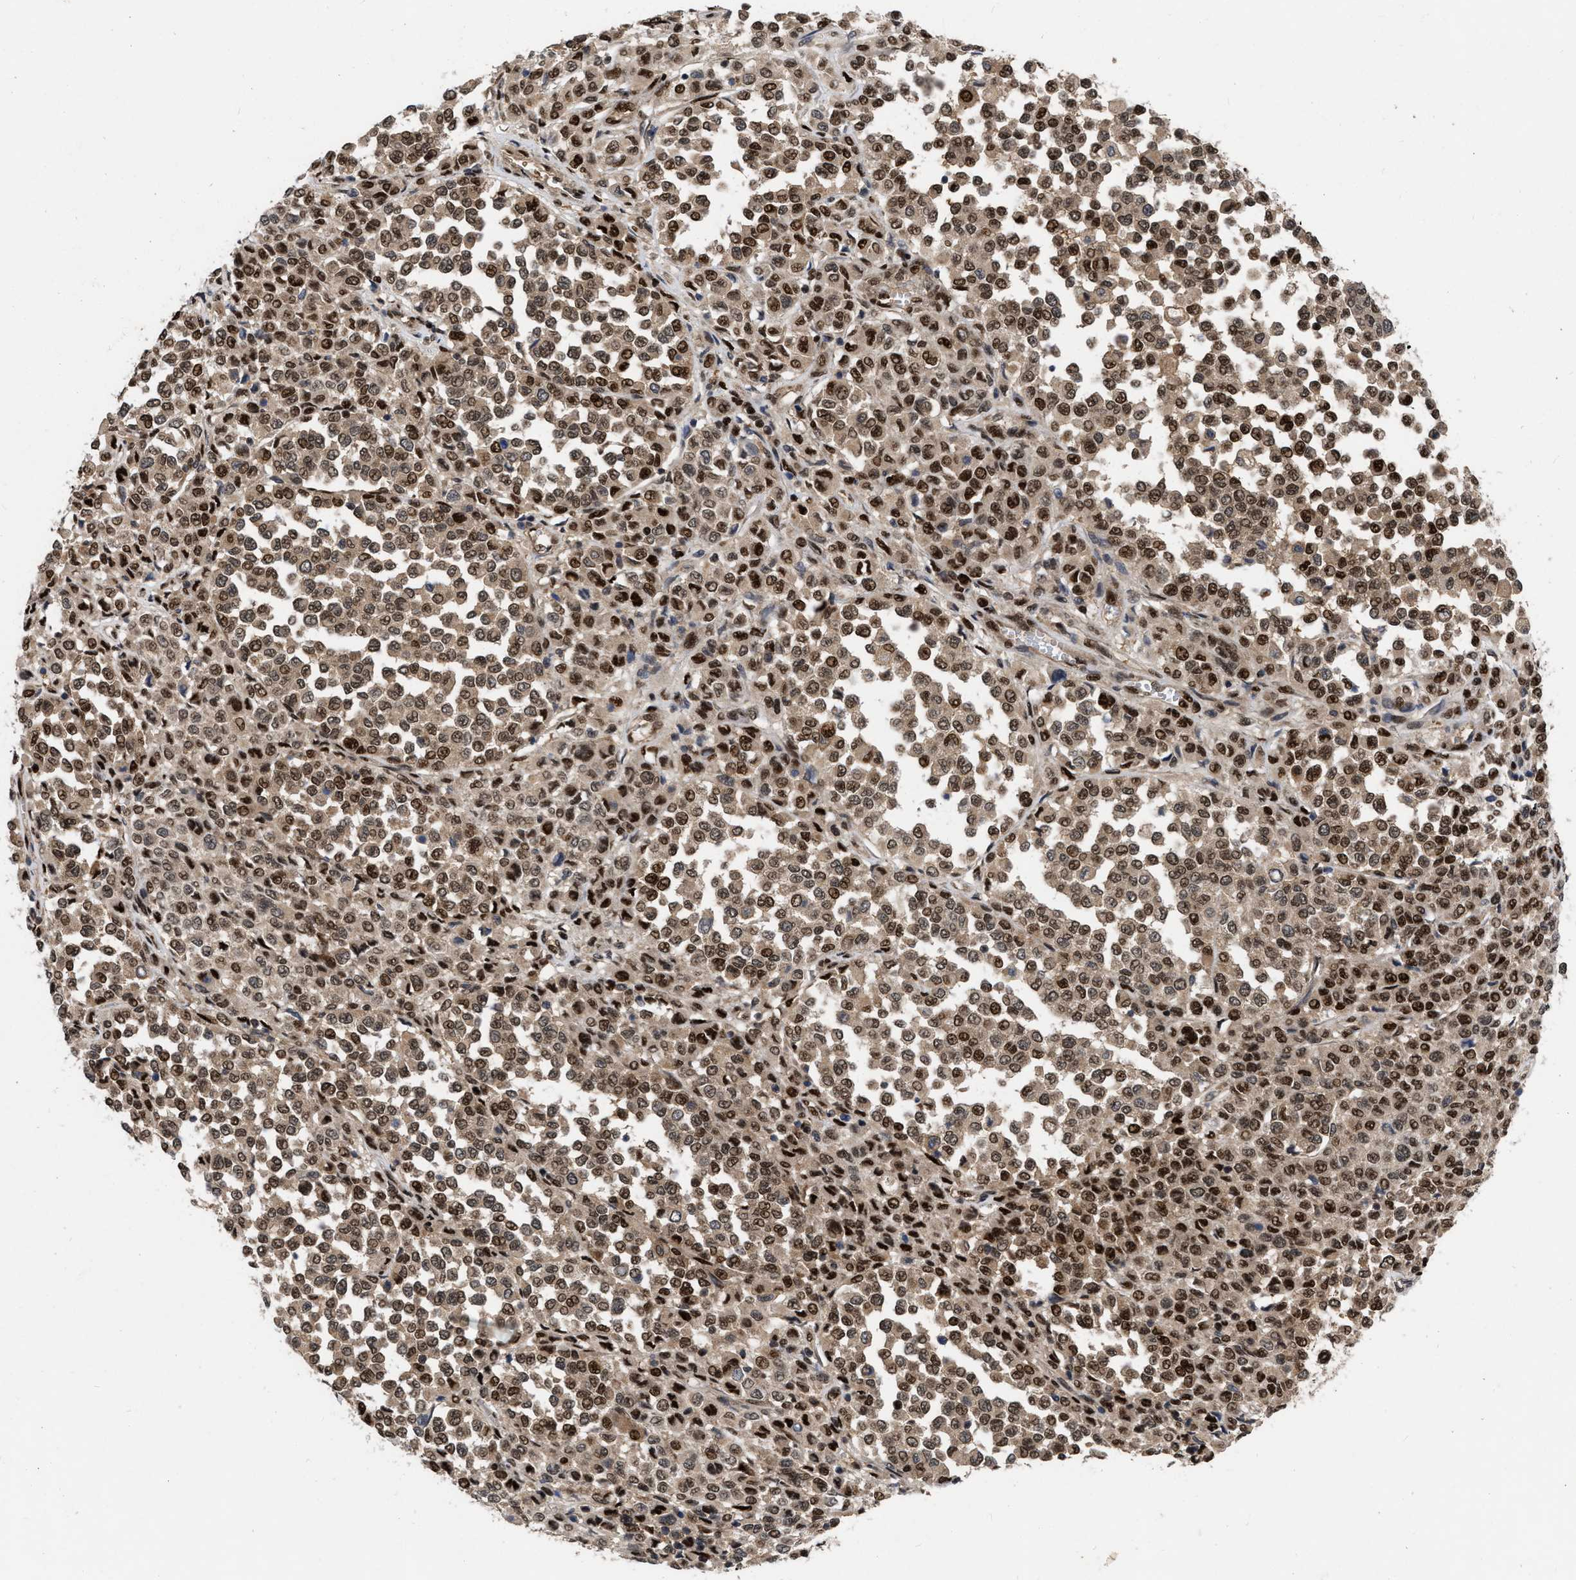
{"staining": {"intensity": "strong", "quantity": ">75%", "location": "cytoplasmic/membranous,nuclear"}, "tissue": "melanoma", "cell_type": "Tumor cells", "image_type": "cancer", "snomed": [{"axis": "morphology", "description": "Malignant melanoma, Metastatic site"}, {"axis": "topography", "description": "Pancreas"}], "caption": "Human malignant melanoma (metastatic site) stained for a protein (brown) shows strong cytoplasmic/membranous and nuclear positive positivity in about >75% of tumor cells.", "gene": "MDM4", "patient": {"sex": "female", "age": 30}}